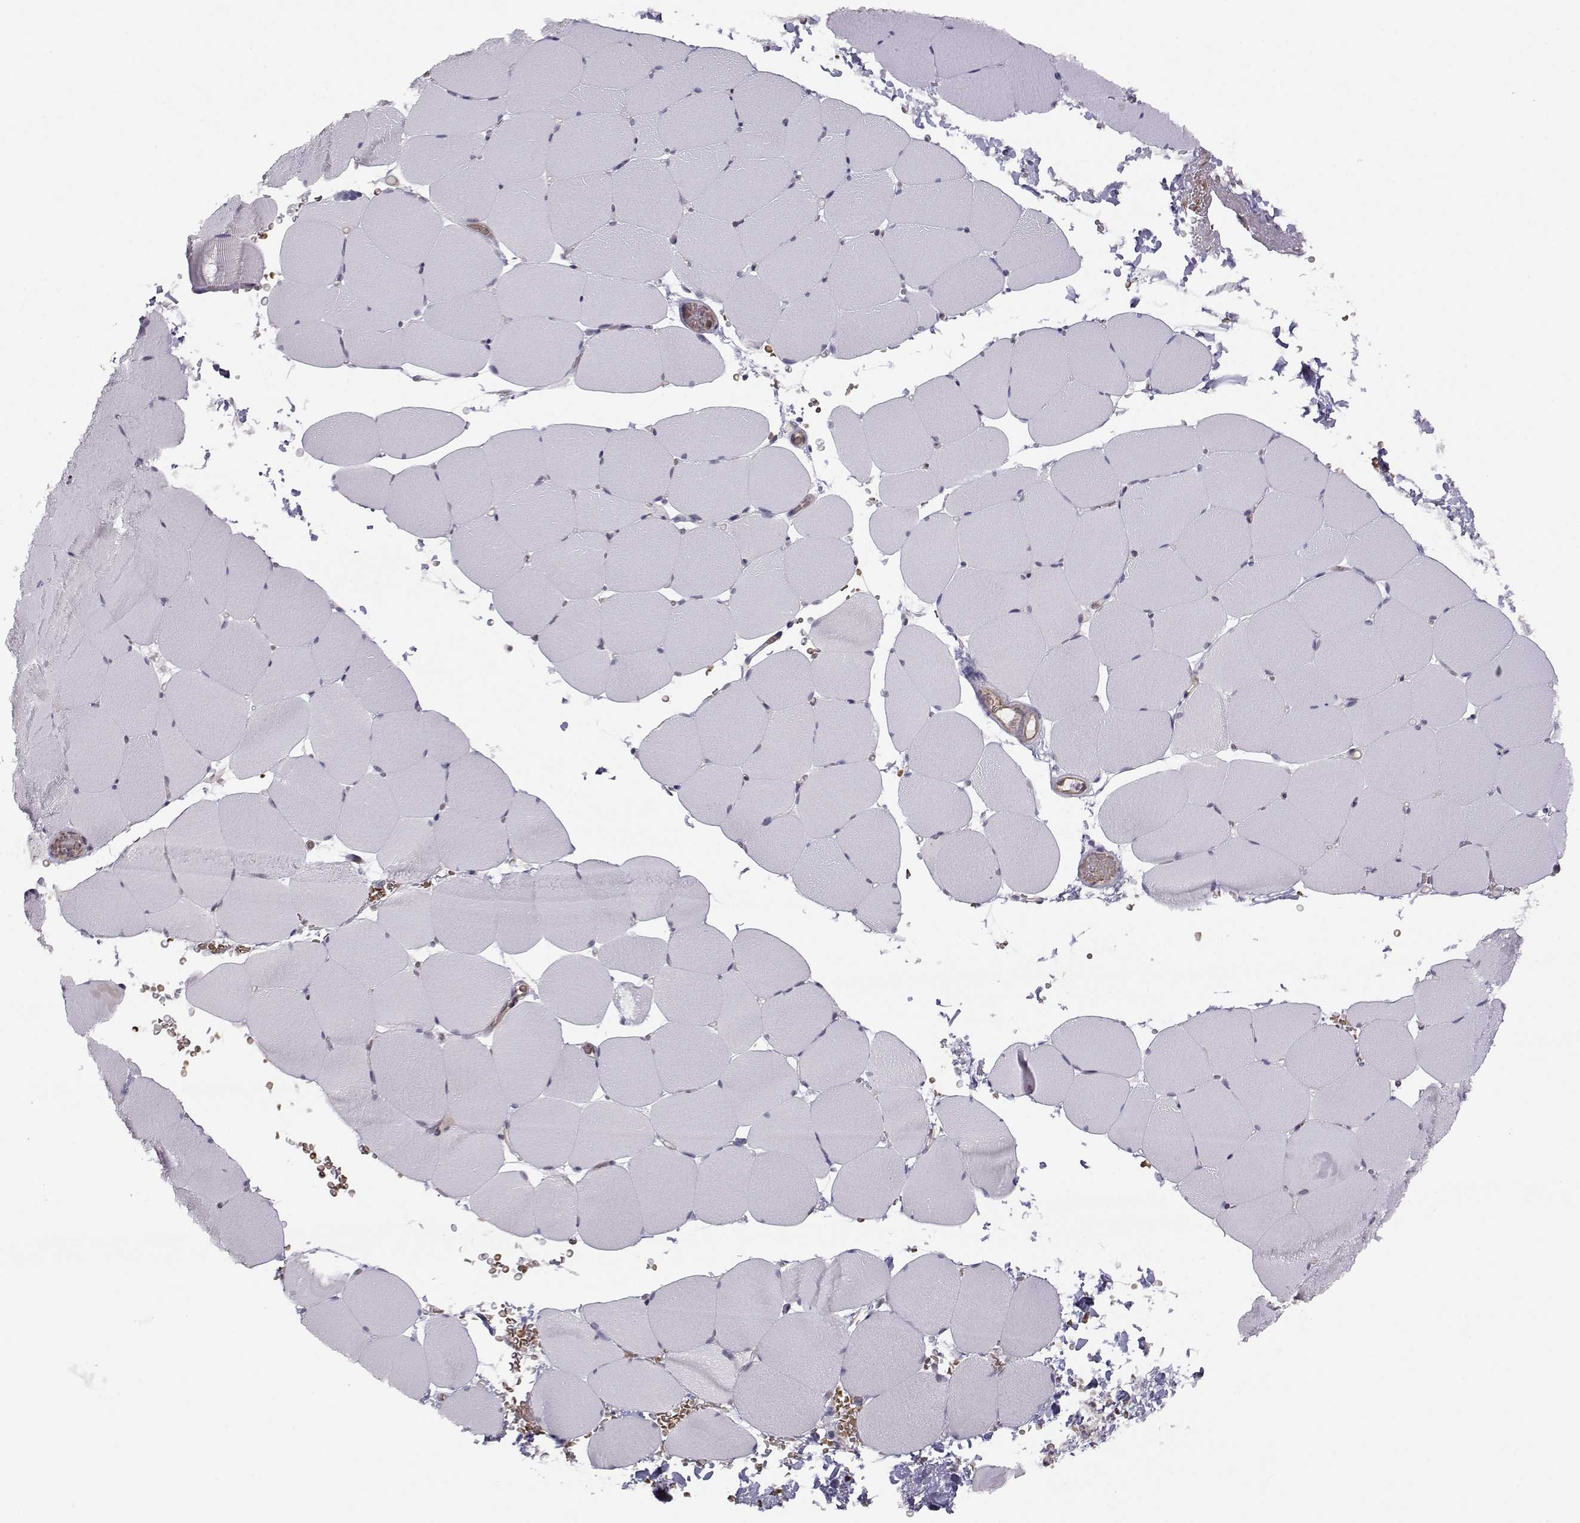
{"staining": {"intensity": "negative", "quantity": "none", "location": "none"}, "tissue": "skeletal muscle", "cell_type": "Myocytes", "image_type": "normal", "snomed": [{"axis": "morphology", "description": "Normal tissue, NOS"}, {"axis": "topography", "description": "Skeletal muscle"}], "caption": "IHC of normal human skeletal muscle shows no staining in myocytes.", "gene": "KIF13B", "patient": {"sex": "female", "age": 37}}